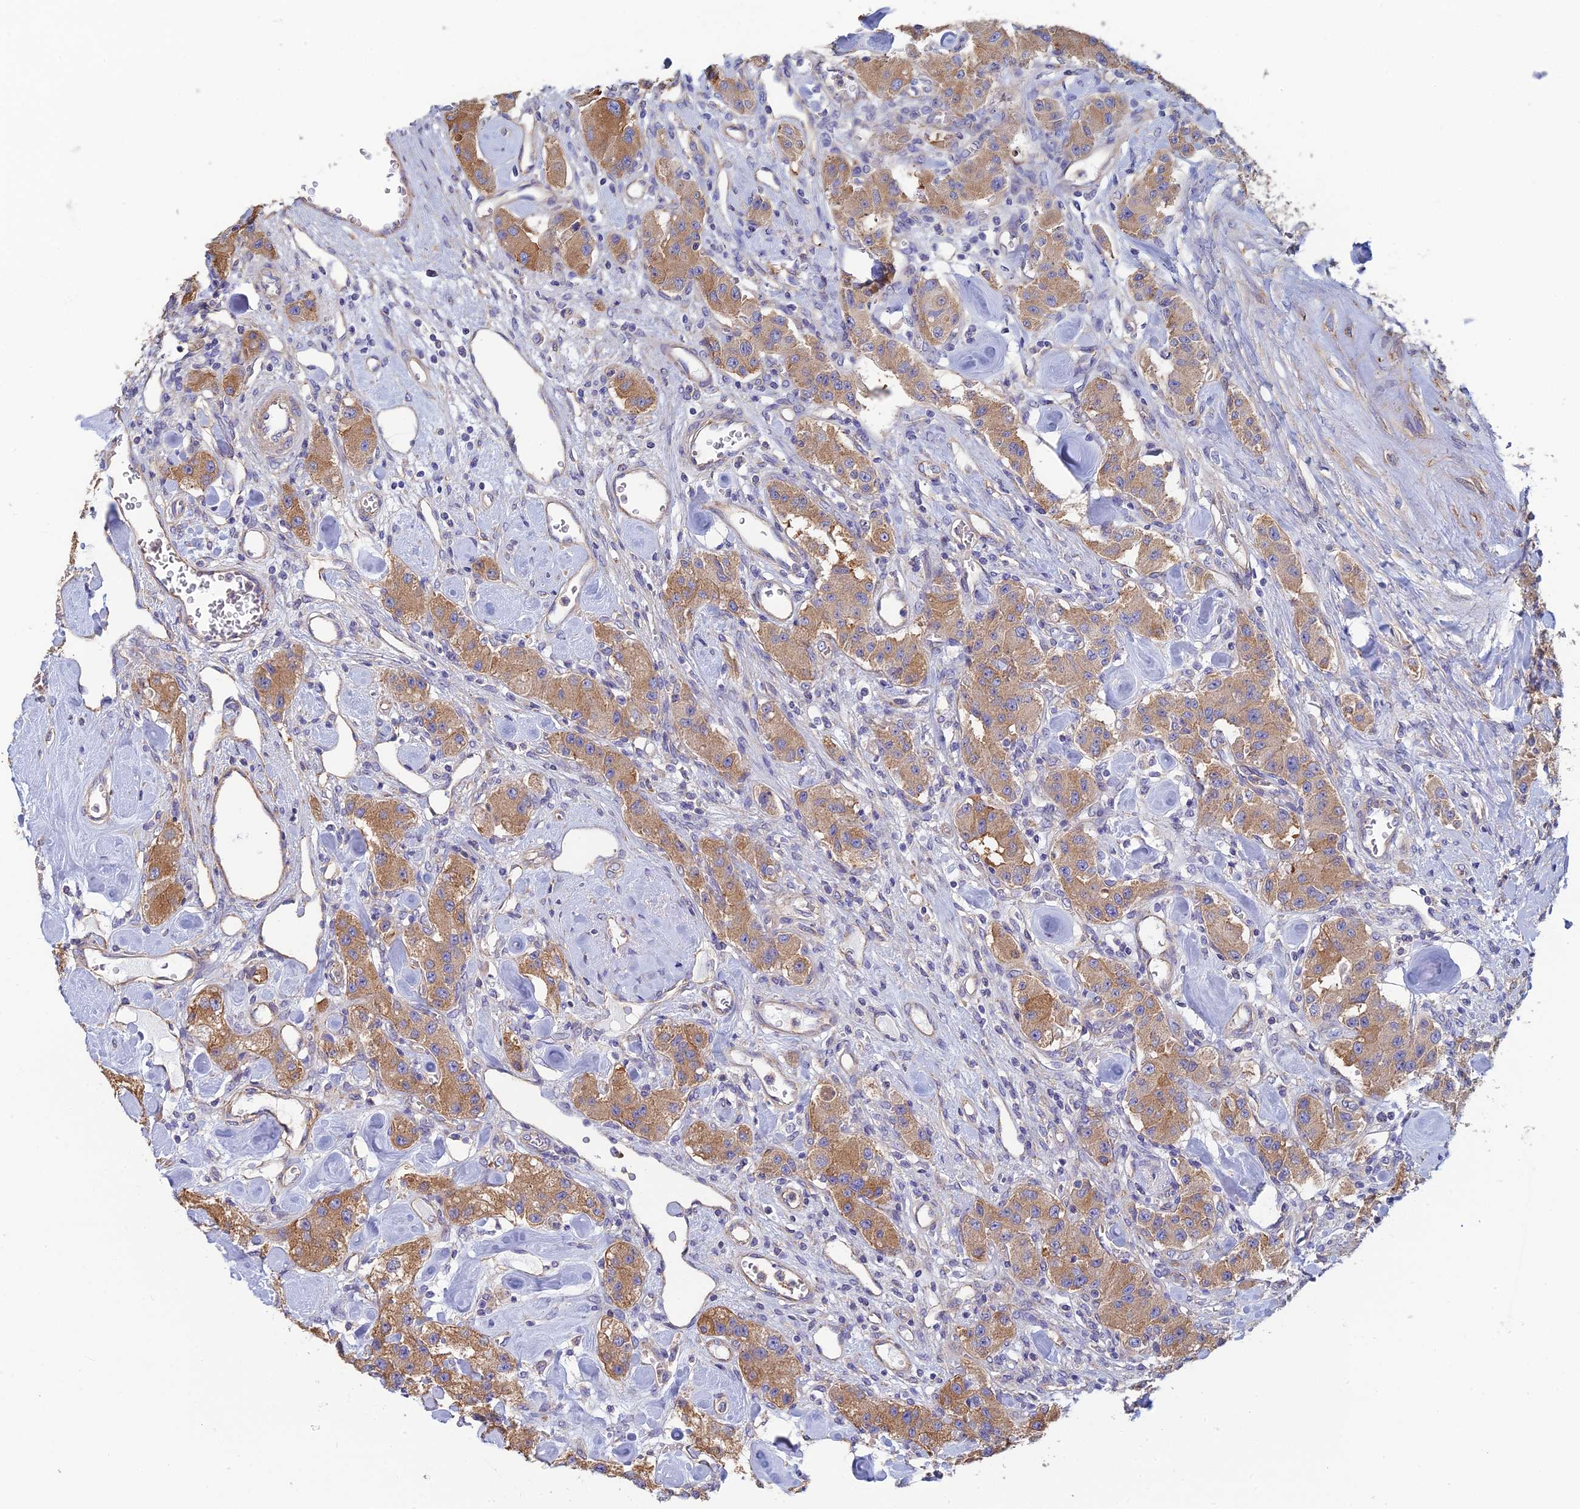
{"staining": {"intensity": "moderate", "quantity": ">75%", "location": "cytoplasmic/membranous"}, "tissue": "carcinoid", "cell_type": "Tumor cells", "image_type": "cancer", "snomed": [{"axis": "morphology", "description": "Carcinoid, malignant, NOS"}, {"axis": "topography", "description": "Pancreas"}], "caption": "This histopathology image demonstrates IHC staining of carcinoid, with medium moderate cytoplasmic/membranous expression in approximately >75% of tumor cells.", "gene": "PCDHA5", "patient": {"sex": "male", "age": 41}}